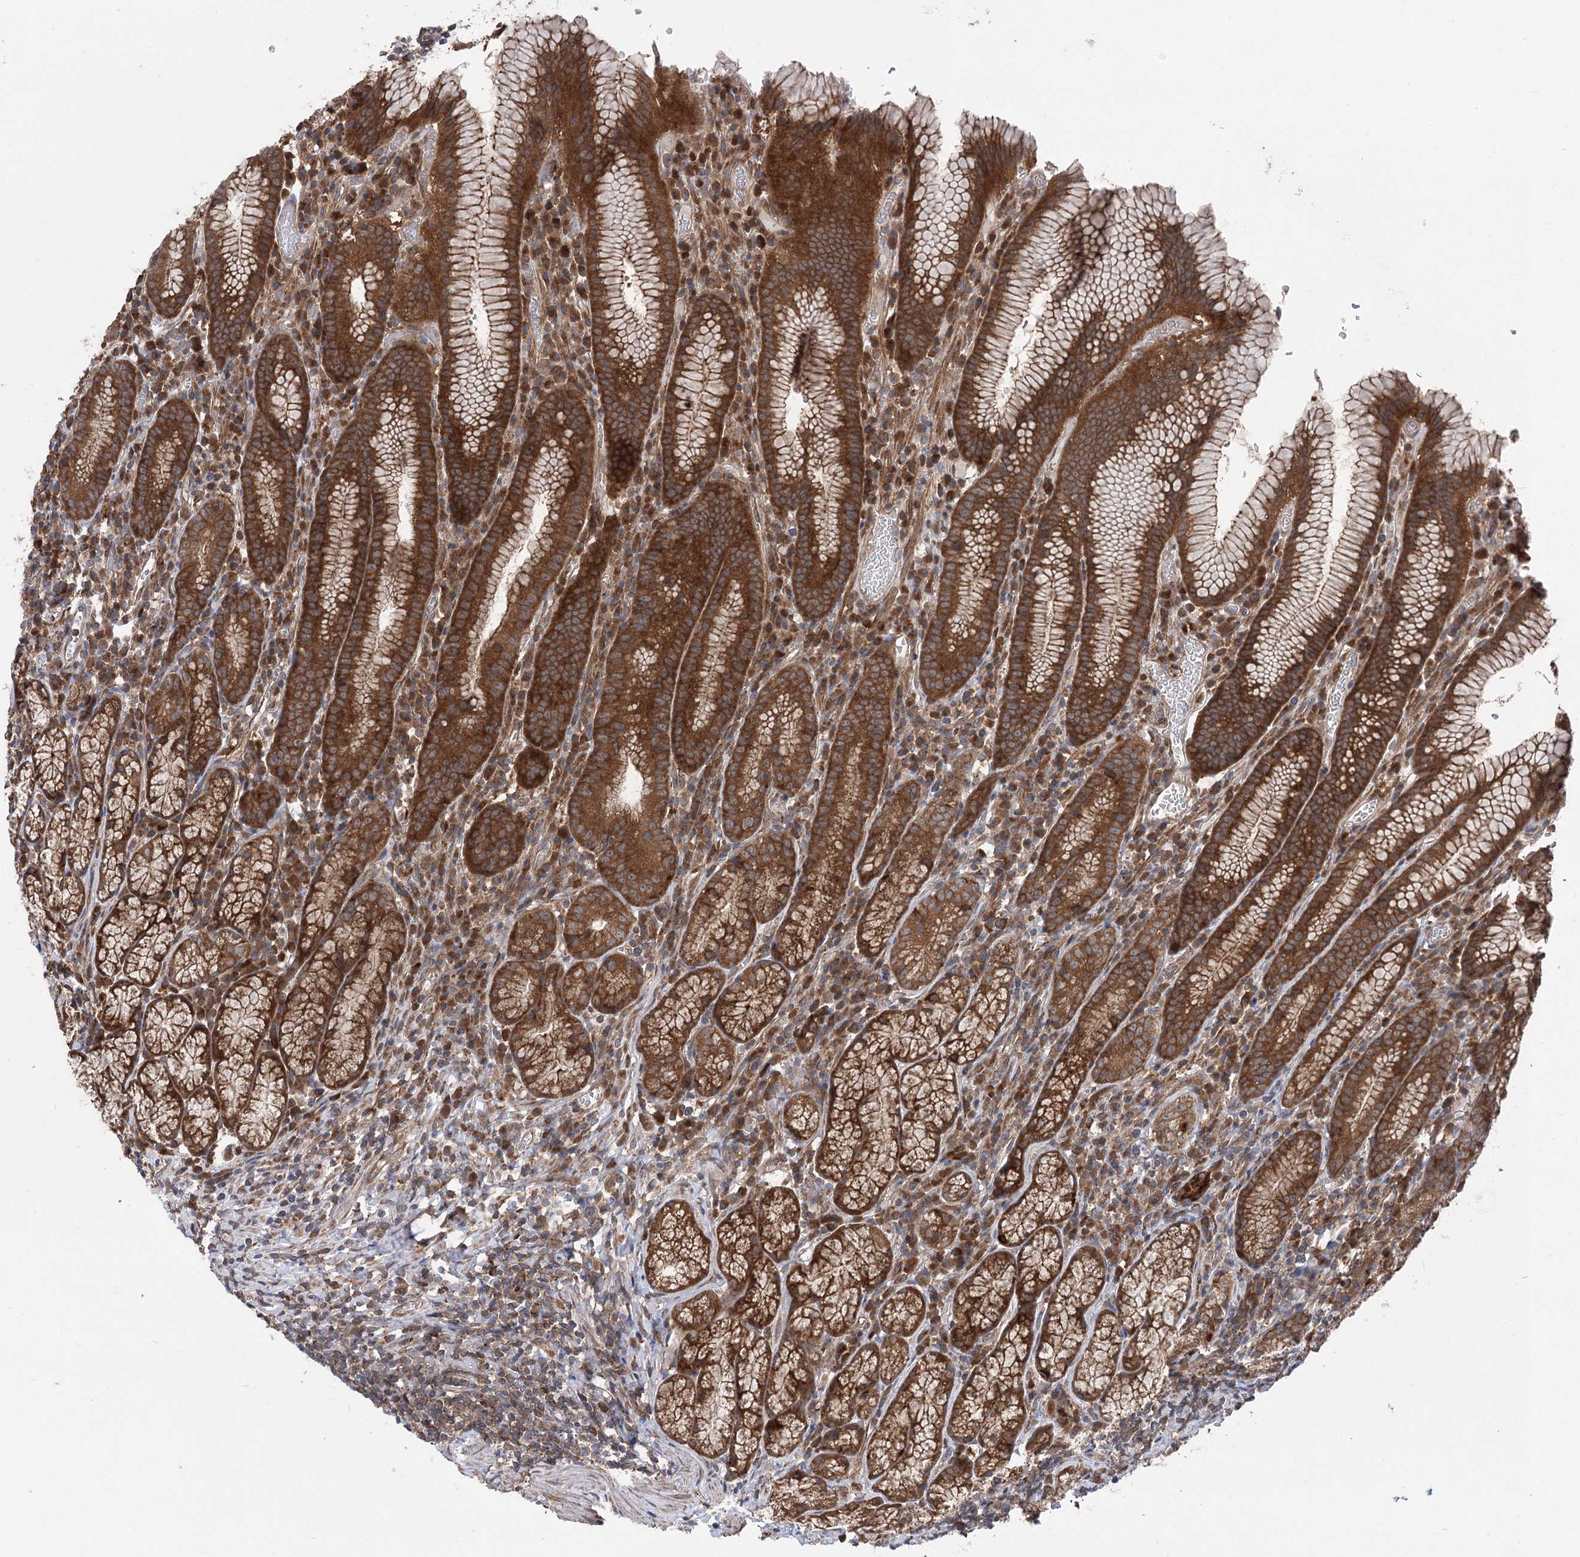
{"staining": {"intensity": "strong", "quantity": ">75%", "location": "cytoplasmic/membranous"}, "tissue": "stomach", "cell_type": "Glandular cells", "image_type": "normal", "snomed": [{"axis": "morphology", "description": "Normal tissue, NOS"}, {"axis": "topography", "description": "Stomach"}], "caption": "This is a photomicrograph of immunohistochemistry staining of normal stomach, which shows strong staining in the cytoplasmic/membranous of glandular cells.", "gene": "VPS37B", "patient": {"sex": "male", "age": 55}}